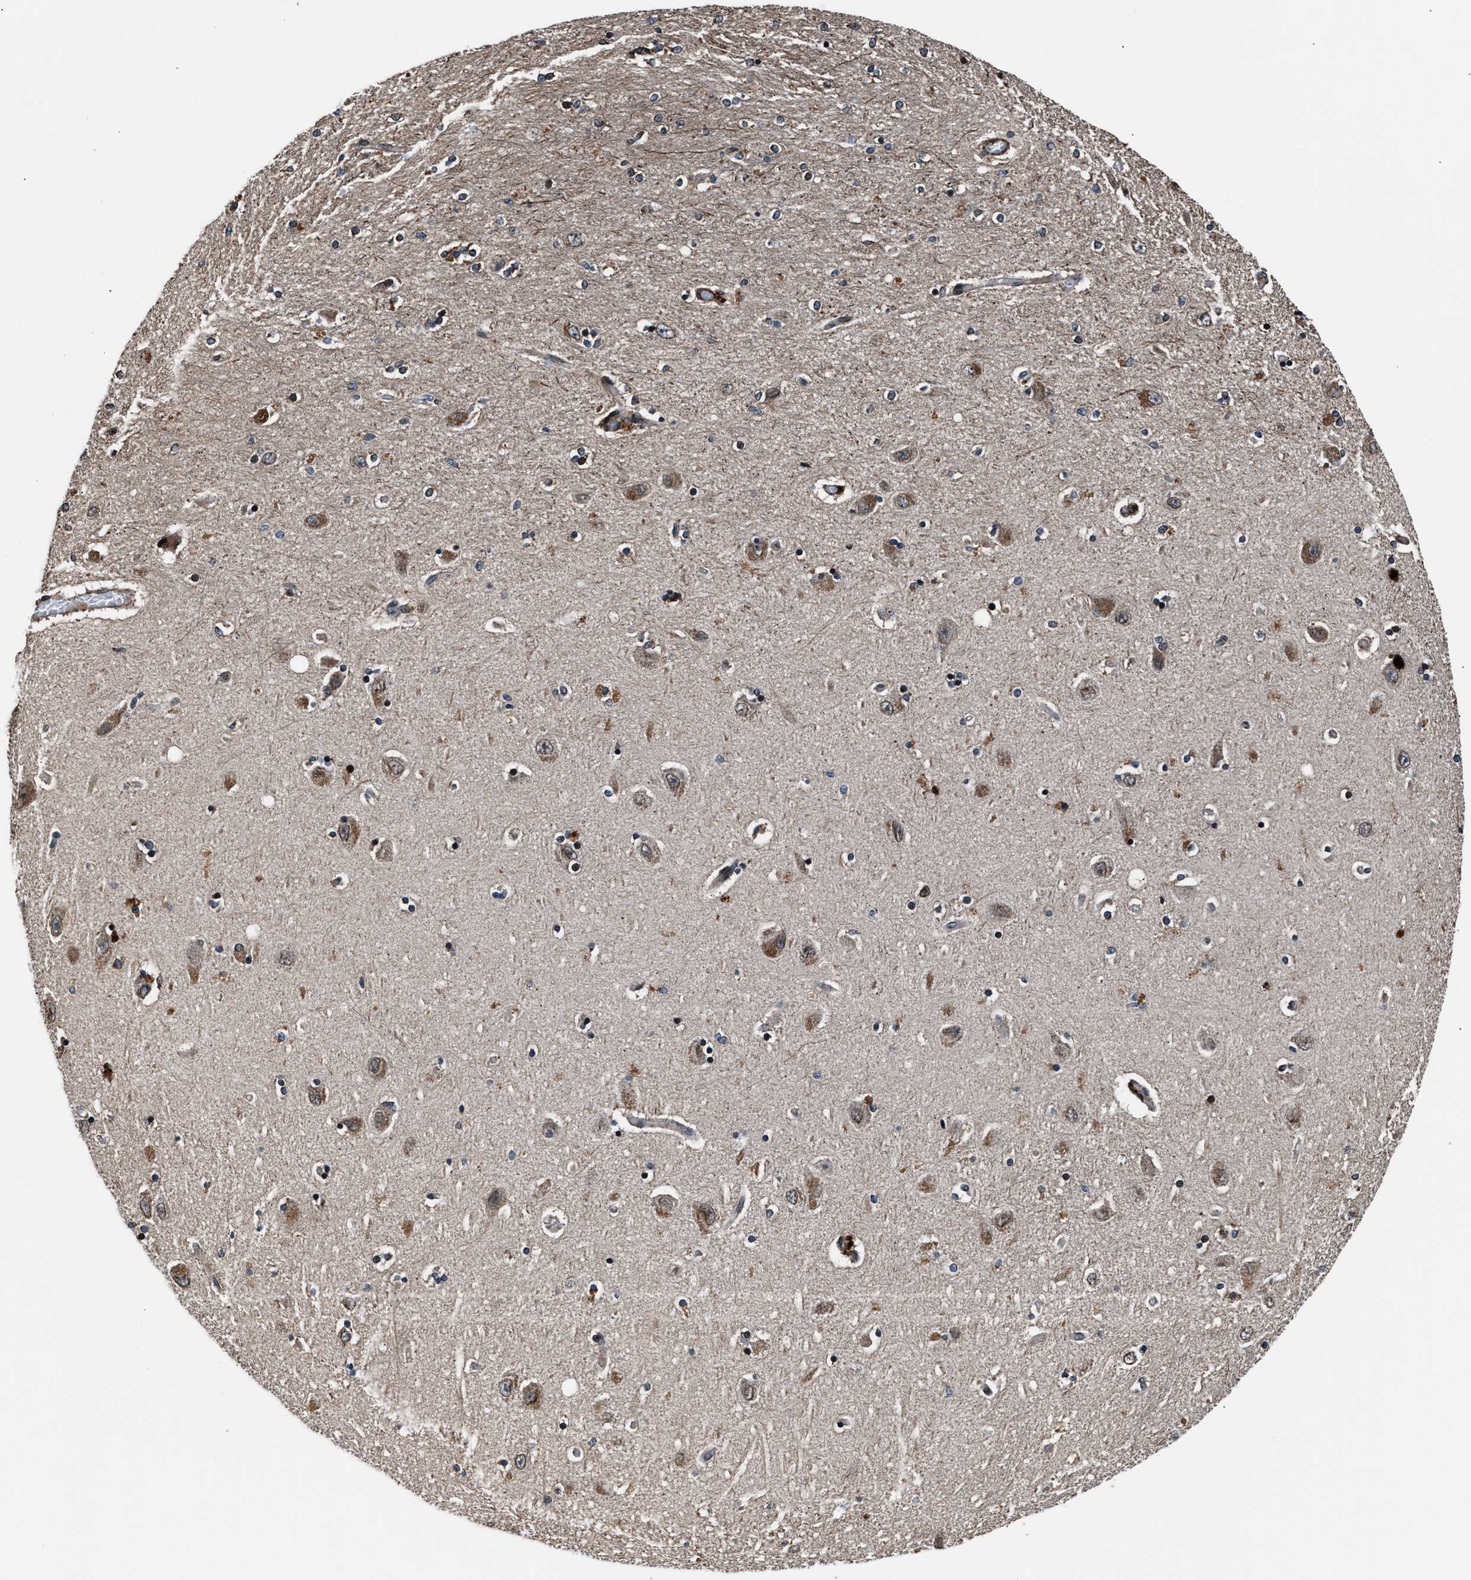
{"staining": {"intensity": "moderate", "quantity": "25%-75%", "location": "nuclear"}, "tissue": "hippocampus", "cell_type": "Glial cells", "image_type": "normal", "snomed": [{"axis": "morphology", "description": "Normal tissue, NOS"}, {"axis": "topography", "description": "Hippocampus"}], "caption": "Benign hippocampus demonstrates moderate nuclear expression in about 25%-75% of glial cells, visualized by immunohistochemistry.", "gene": "DYNC2I1", "patient": {"sex": "female", "age": 54}}